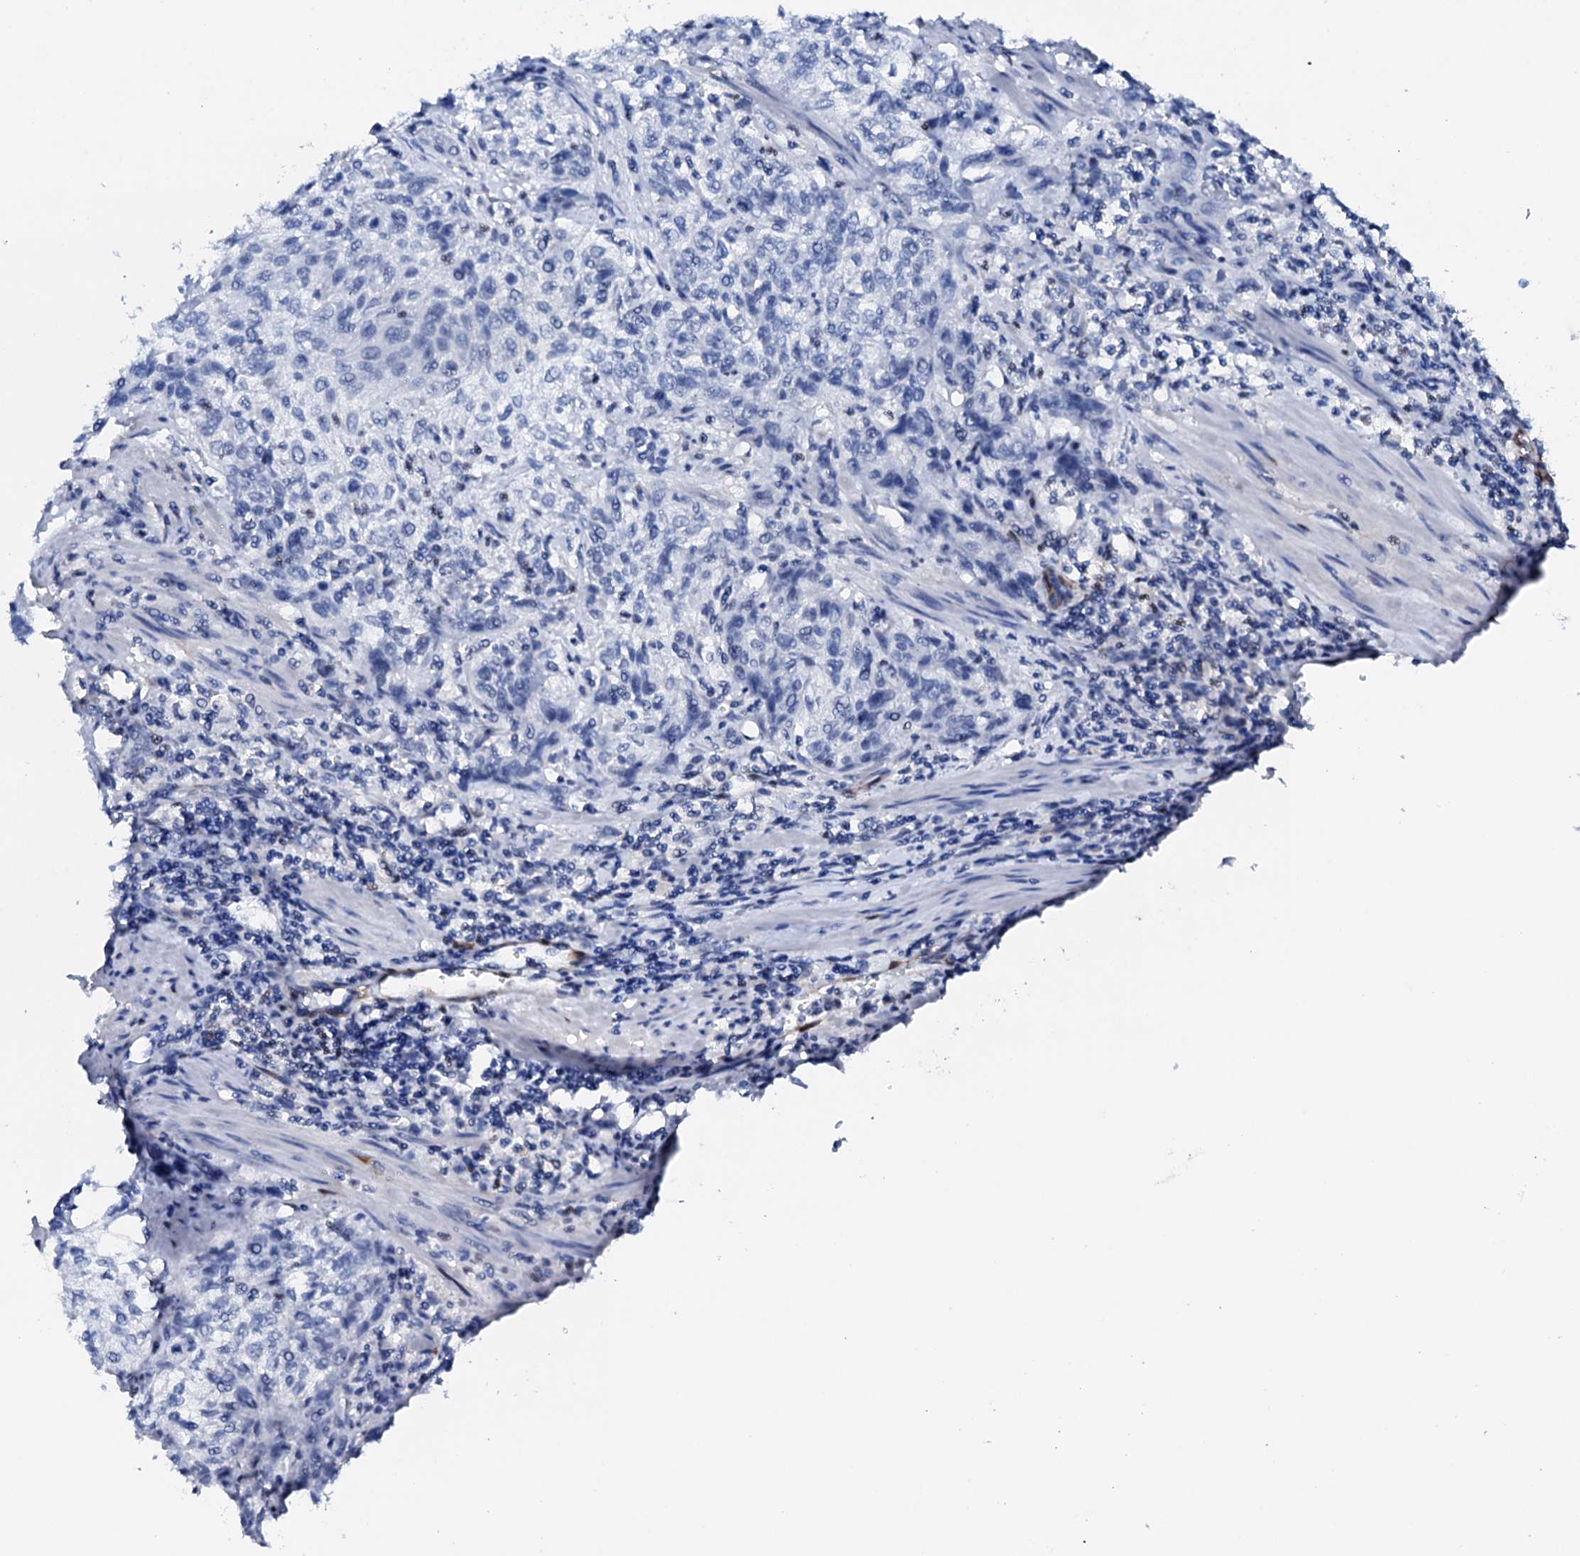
{"staining": {"intensity": "negative", "quantity": "none", "location": "none"}, "tissue": "urothelial cancer", "cell_type": "Tumor cells", "image_type": "cancer", "snomed": [{"axis": "morphology", "description": "Normal tissue, NOS"}, {"axis": "morphology", "description": "Urothelial carcinoma, NOS"}, {"axis": "topography", "description": "Urinary bladder"}, {"axis": "topography", "description": "Peripheral nerve tissue"}], "caption": "Immunohistochemistry (IHC) histopathology image of neoplastic tissue: transitional cell carcinoma stained with DAB (3,3'-diaminobenzidine) shows no significant protein staining in tumor cells. The staining was performed using DAB to visualize the protein expression in brown, while the nuclei were stained in blue with hematoxylin (Magnification: 20x).", "gene": "NRIP2", "patient": {"sex": "male", "age": 35}}